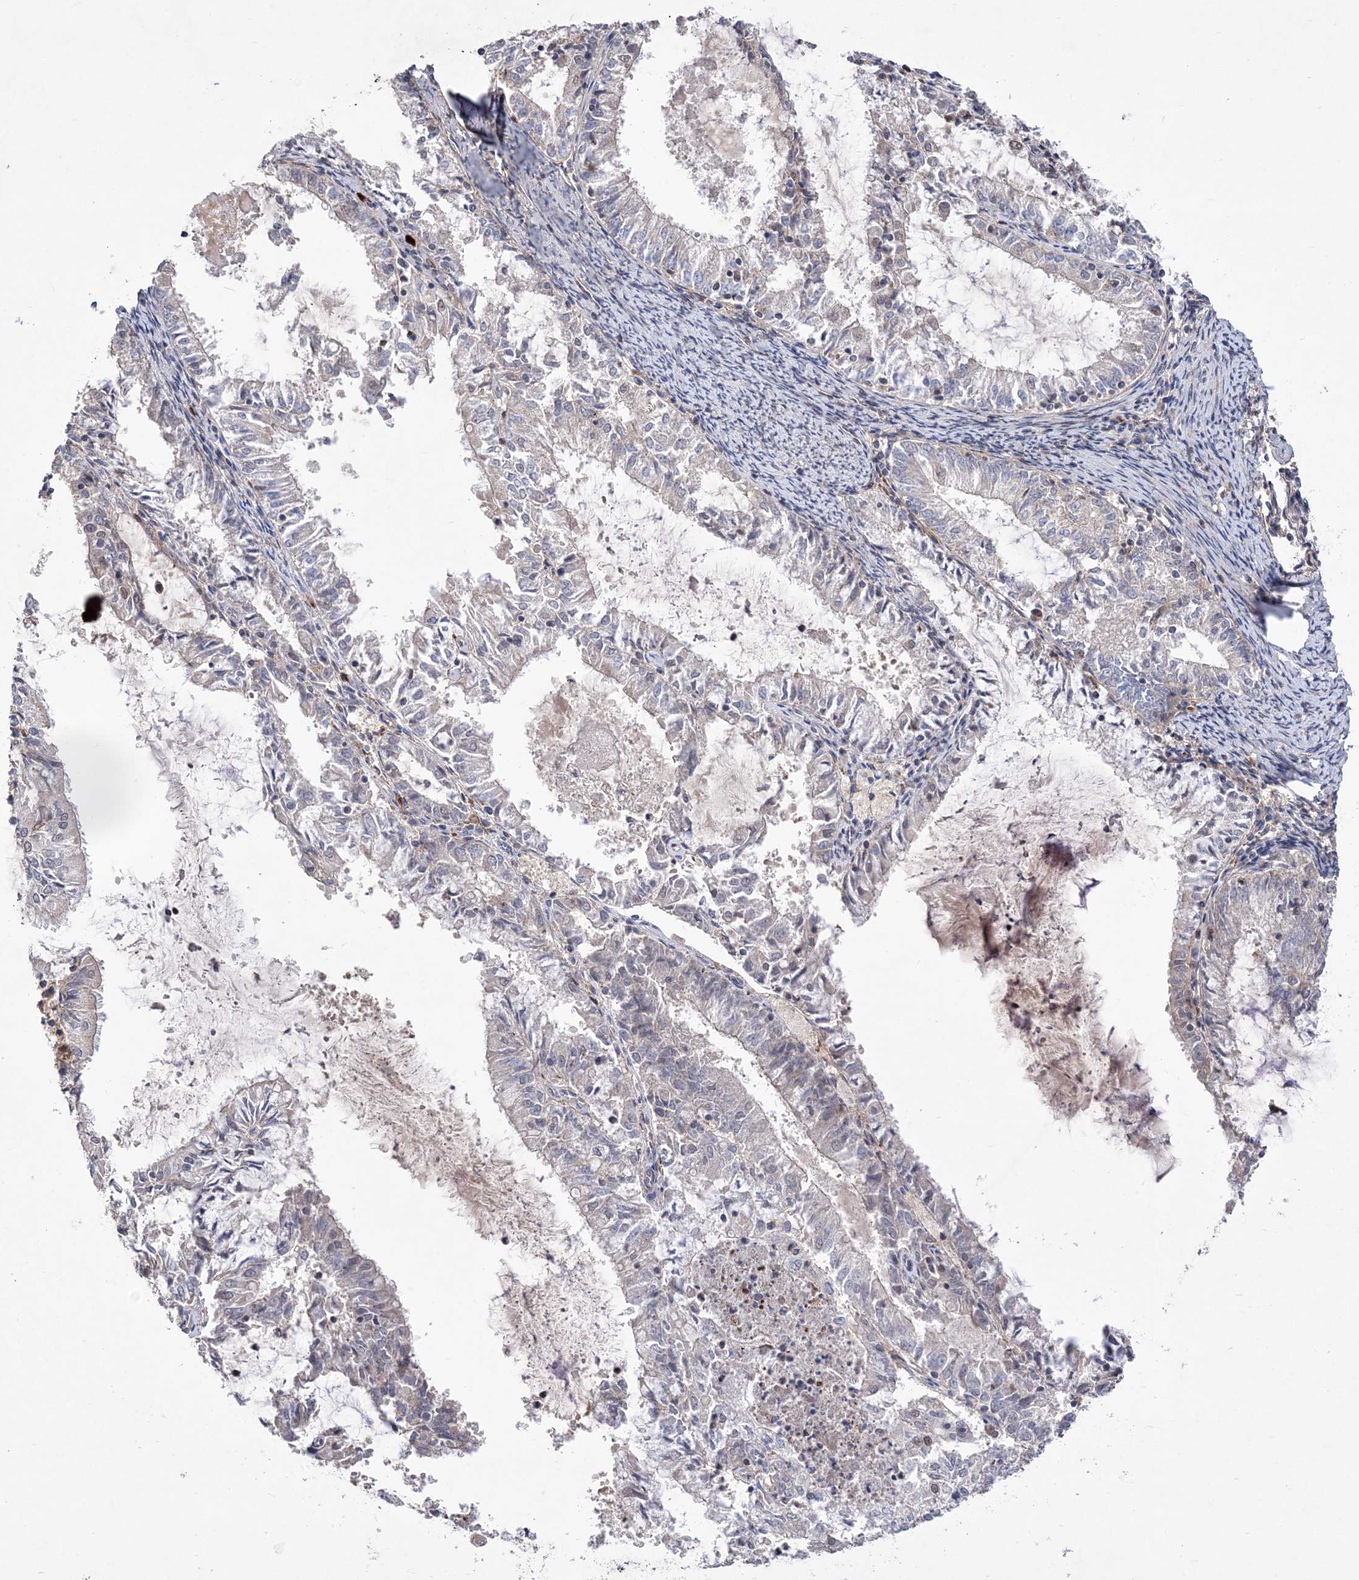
{"staining": {"intensity": "negative", "quantity": "none", "location": "none"}, "tissue": "endometrial cancer", "cell_type": "Tumor cells", "image_type": "cancer", "snomed": [{"axis": "morphology", "description": "Adenocarcinoma, NOS"}, {"axis": "topography", "description": "Endometrium"}], "caption": "A micrograph of human endometrial adenocarcinoma is negative for staining in tumor cells.", "gene": "BOD1L1", "patient": {"sex": "female", "age": 57}}